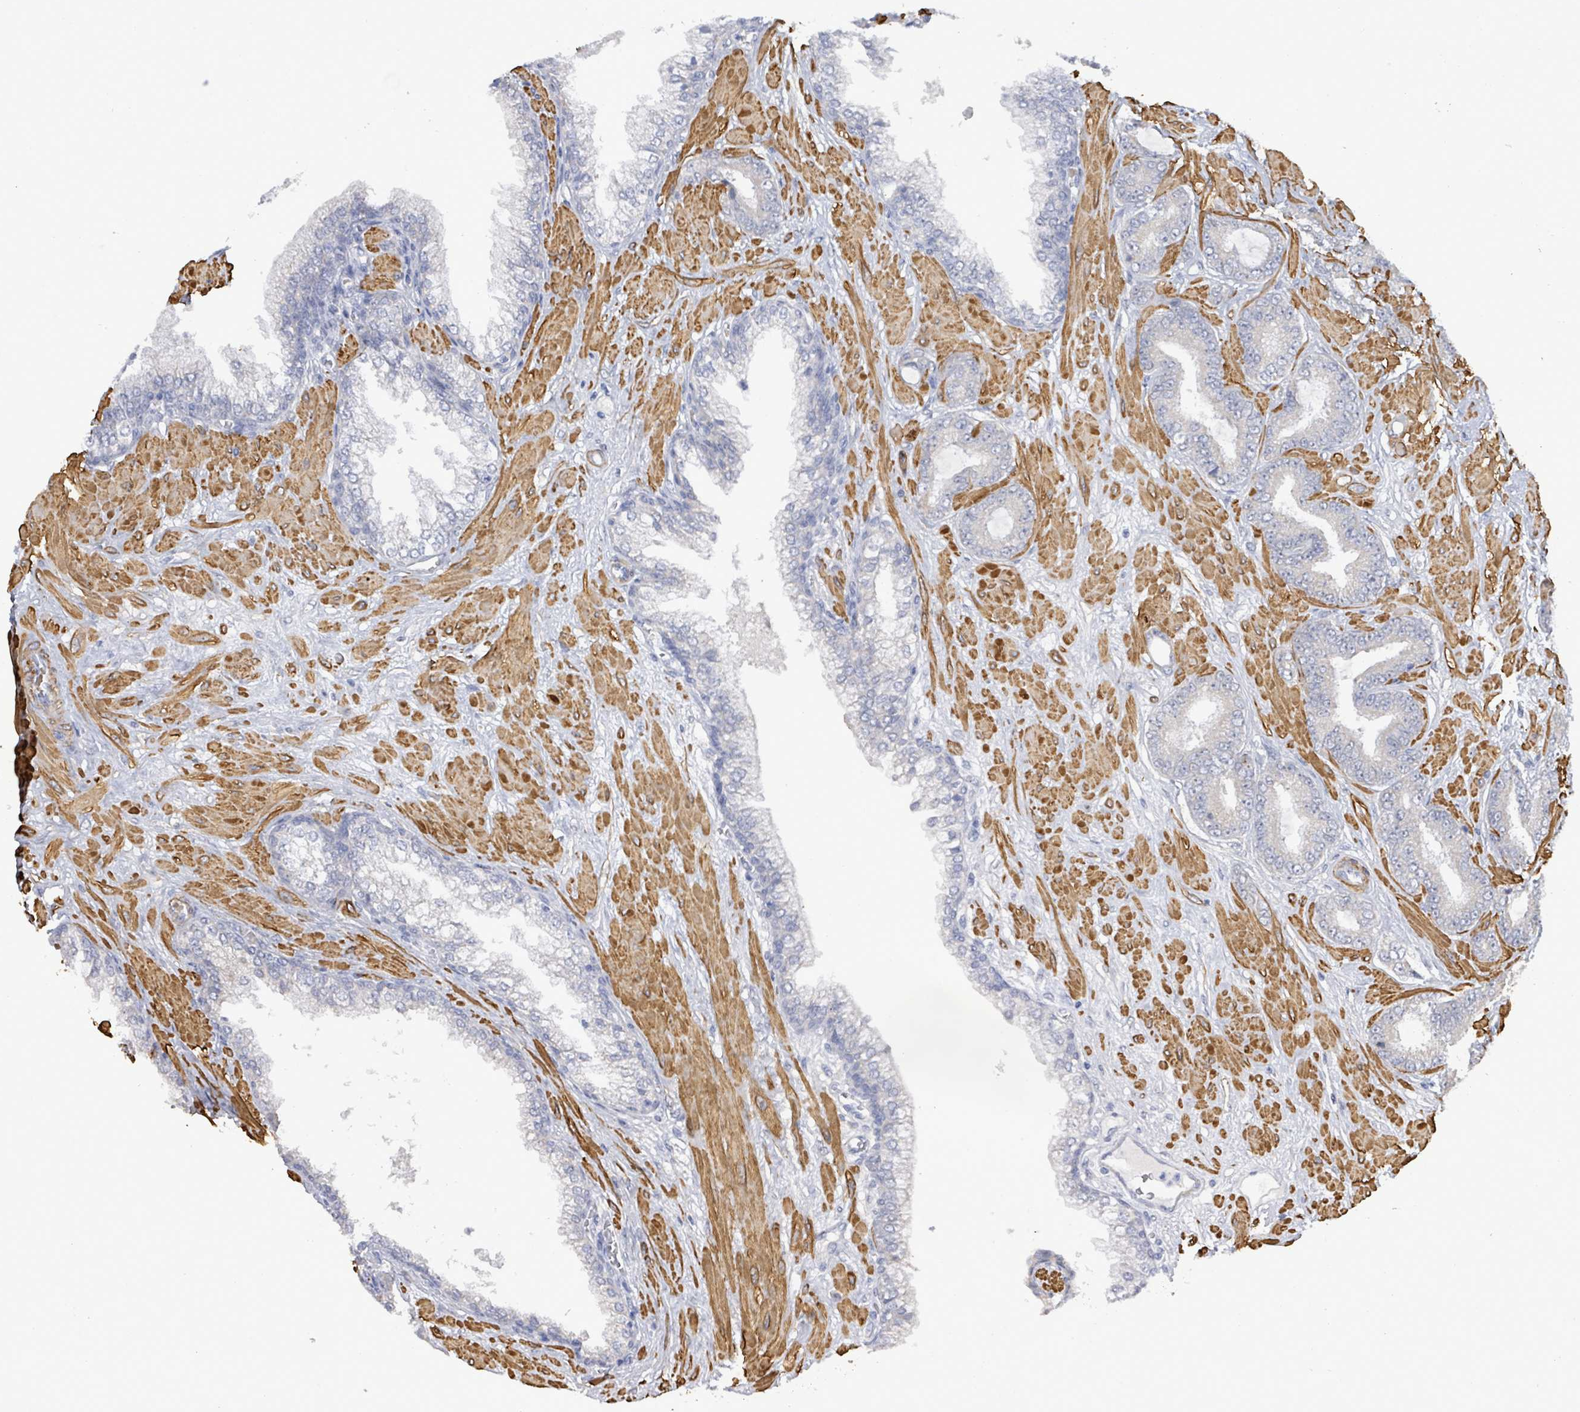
{"staining": {"intensity": "negative", "quantity": "none", "location": "none"}, "tissue": "prostate cancer", "cell_type": "Tumor cells", "image_type": "cancer", "snomed": [{"axis": "morphology", "description": "Adenocarcinoma, Low grade"}, {"axis": "topography", "description": "Prostate"}], "caption": "Immunohistochemistry image of neoplastic tissue: human prostate cancer (adenocarcinoma (low-grade)) stained with DAB (3,3'-diaminobenzidine) displays no significant protein expression in tumor cells.", "gene": "DMRTC1B", "patient": {"sex": "male", "age": 57}}